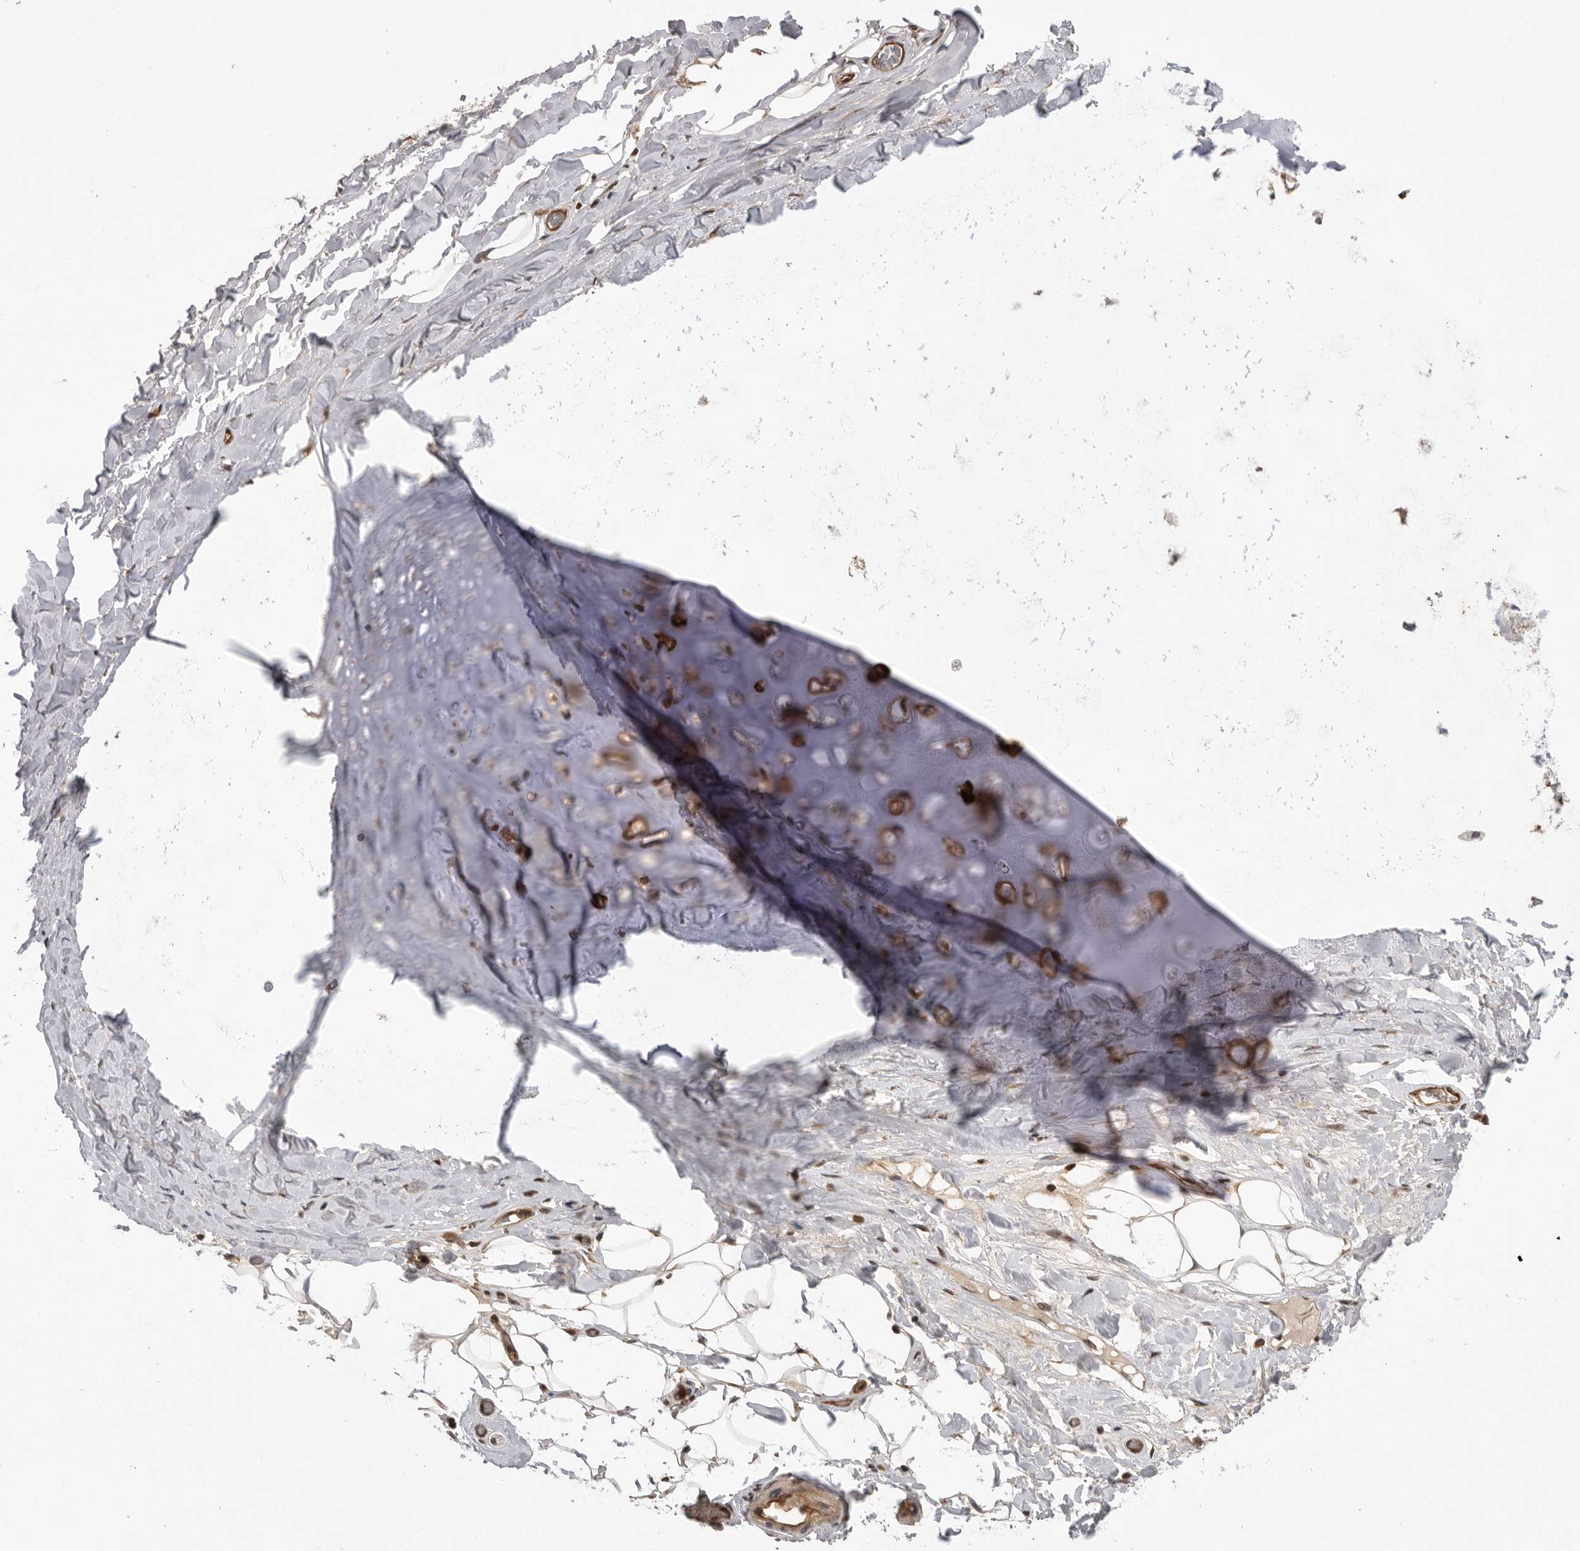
{"staining": {"intensity": "weak", "quantity": "25%-75%", "location": "cytoplasmic/membranous"}, "tissue": "adipose tissue", "cell_type": "Adipocytes", "image_type": "normal", "snomed": [{"axis": "morphology", "description": "Normal tissue, NOS"}, {"axis": "topography", "description": "Cartilage tissue"}], "caption": "Protein positivity by IHC displays weak cytoplasmic/membranous expression in about 25%-75% of adipocytes in benign adipose tissue. (DAB (3,3'-diaminobenzidine) IHC, brown staining for protein, blue staining for nuclei).", "gene": "DHDDS", "patient": {"sex": "female", "age": 63}}